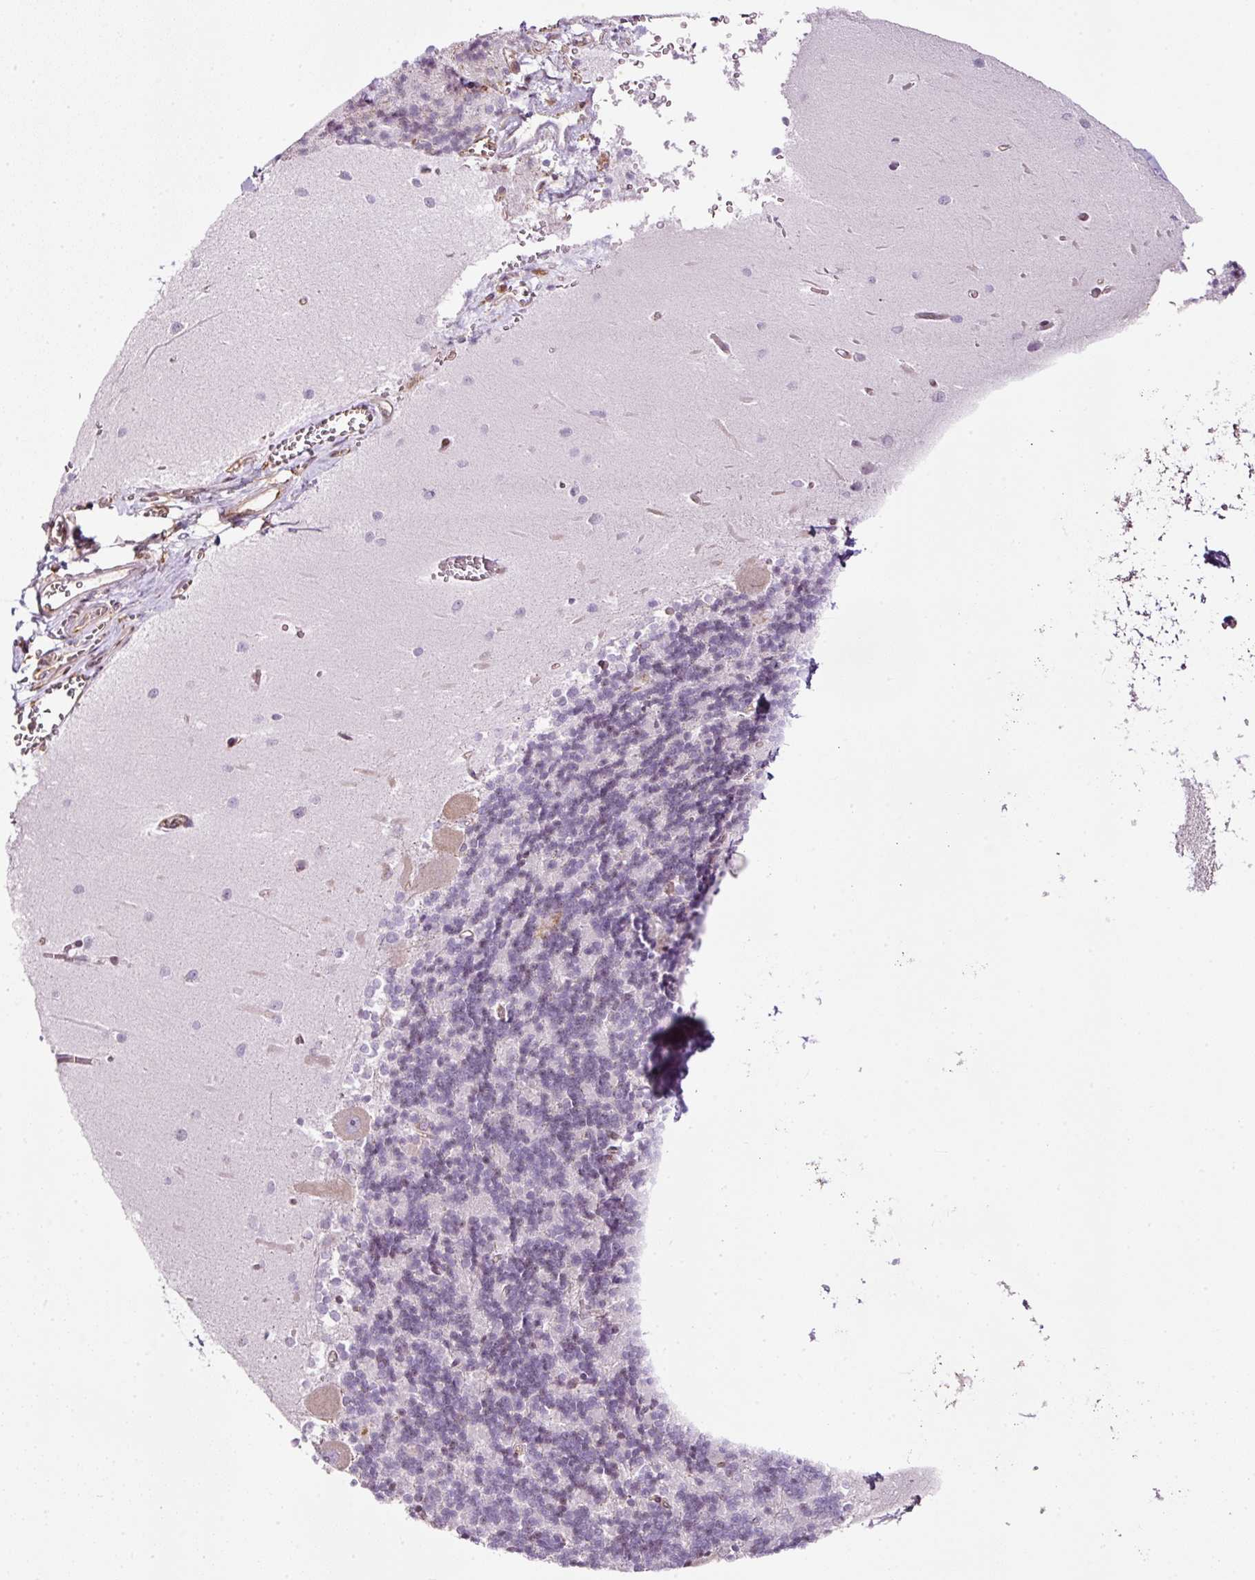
{"staining": {"intensity": "negative", "quantity": "none", "location": "none"}, "tissue": "cerebellum", "cell_type": "Cells in granular layer", "image_type": "normal", "snomed": [{"axis": "morphology", "description": "Normal tissue, NOS"}, {"axis": "topography", "description": "Cerebellum"}], "caption": "High magnification brightfield microscopy of normal cerebellum stained with DAB (brown) and counterstained with hematoxylin (blue): cells in granular layer show no significant expression. Nuclei are stained in blue.", "gene": "SCNM1", "patient": {"sex": "male", "age": 37}}